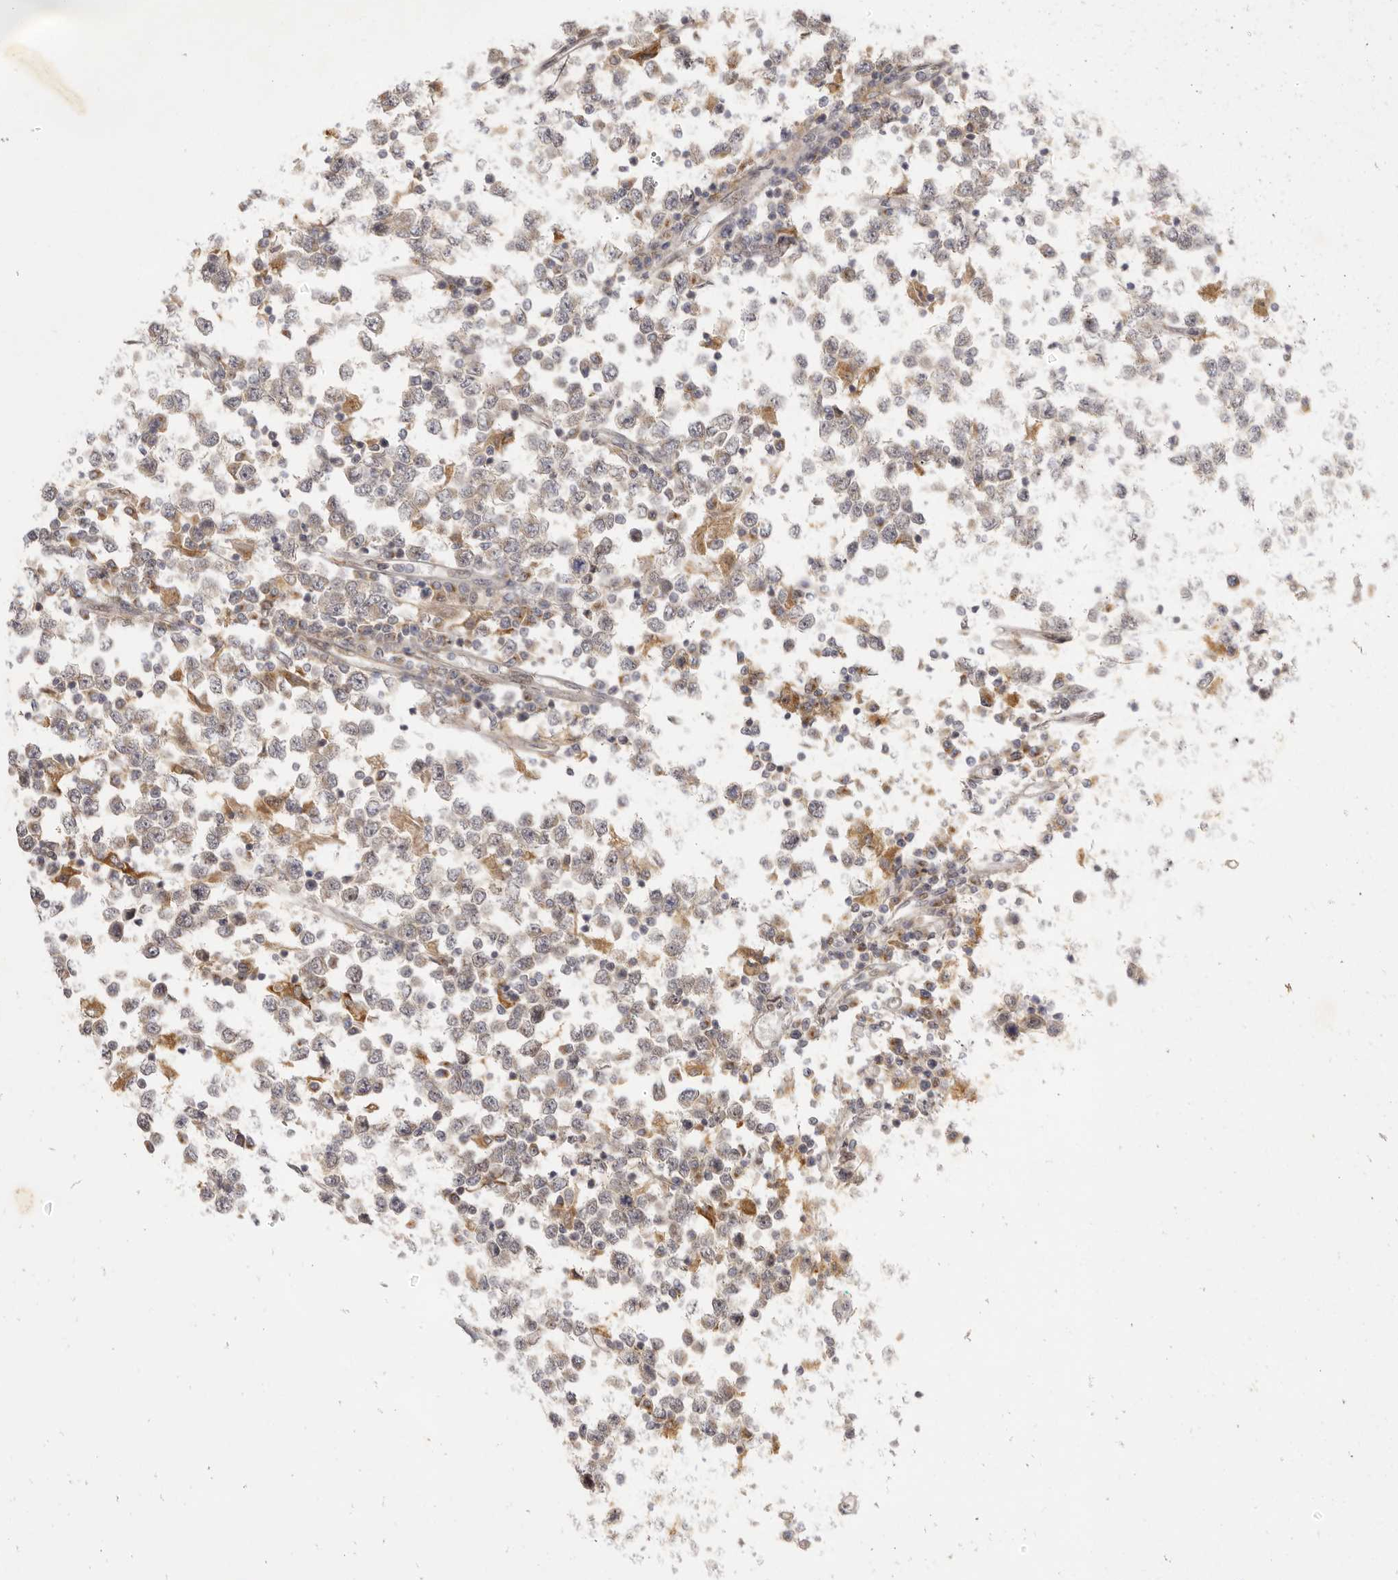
{"staining": {"intensity": "negative", "quantity": "none", "location": "none"}, "tissue": "testis cancer", "cell_type": "Tumor cells", "image_type": "cancer", "snomed": [{"axis": "morphology", "description": "Seminoma, NOS"}, {"axis": "topography", "description": "Testis"}], "caption": "IHC image of human testis seminoma stained for a protein (brown), which shows no positivity in tumor cells.", "gene": "ZNF326", "patient": {"sex": "male", "age": 65}}